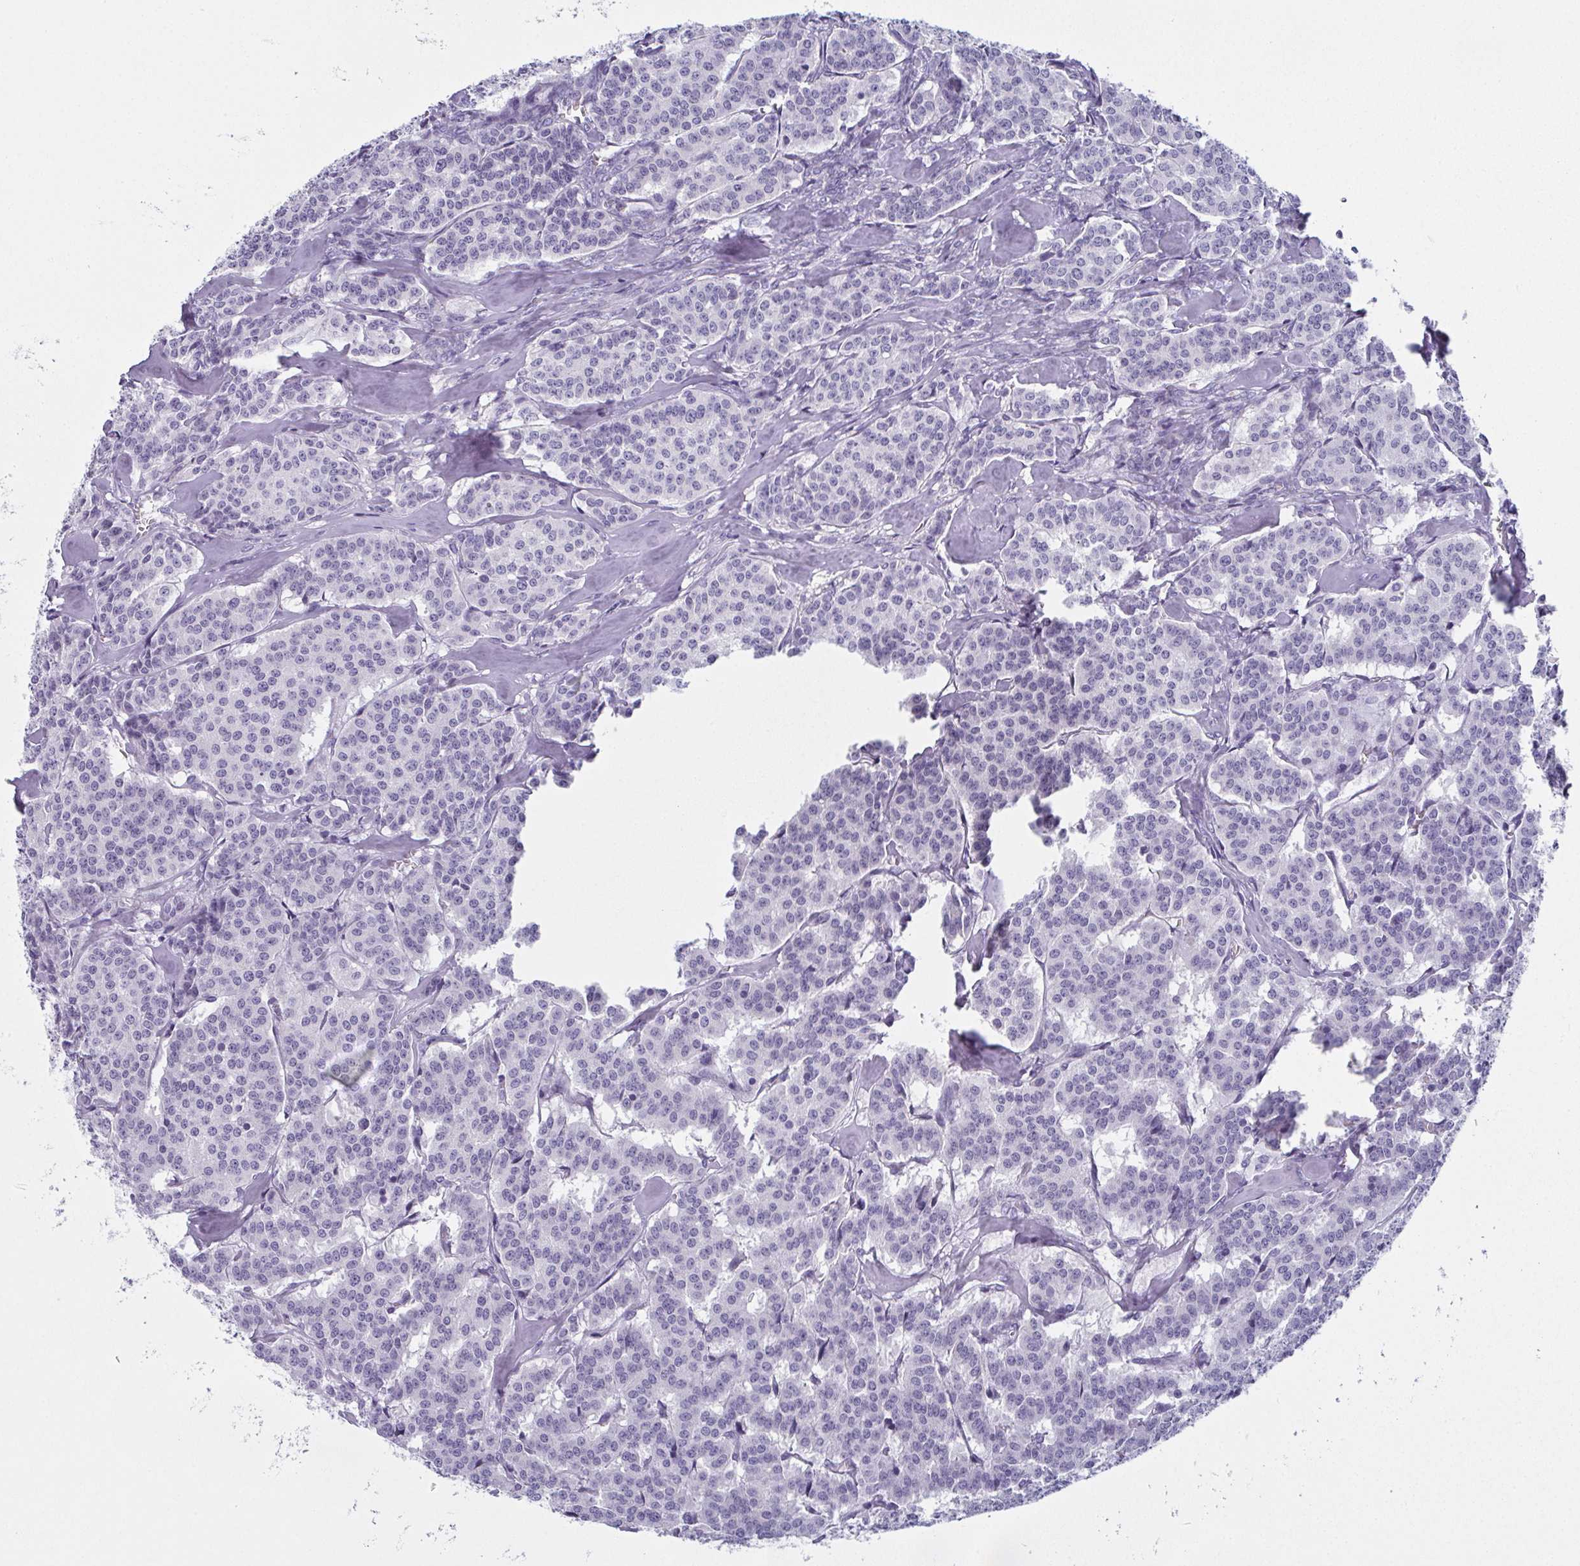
{"staining": {"intensity": "negative", "quantity": "none", "location": "none"}, "tissue": "carcinoid", "cell_type": "Tumor cells", "image_type": "cancer", "snomed": [{"axis": "morphology", "description": "Carcinoid, malignant, NOS"}, {"axis": "topography", "description": "Lung"}], "caption": "Immunohistochemical staining of carcinoid (malignant) demonstrates no significant expression in tumor cells.", "gene": "SLC36A2", "patient": {"sex": "female", "age": 46}}